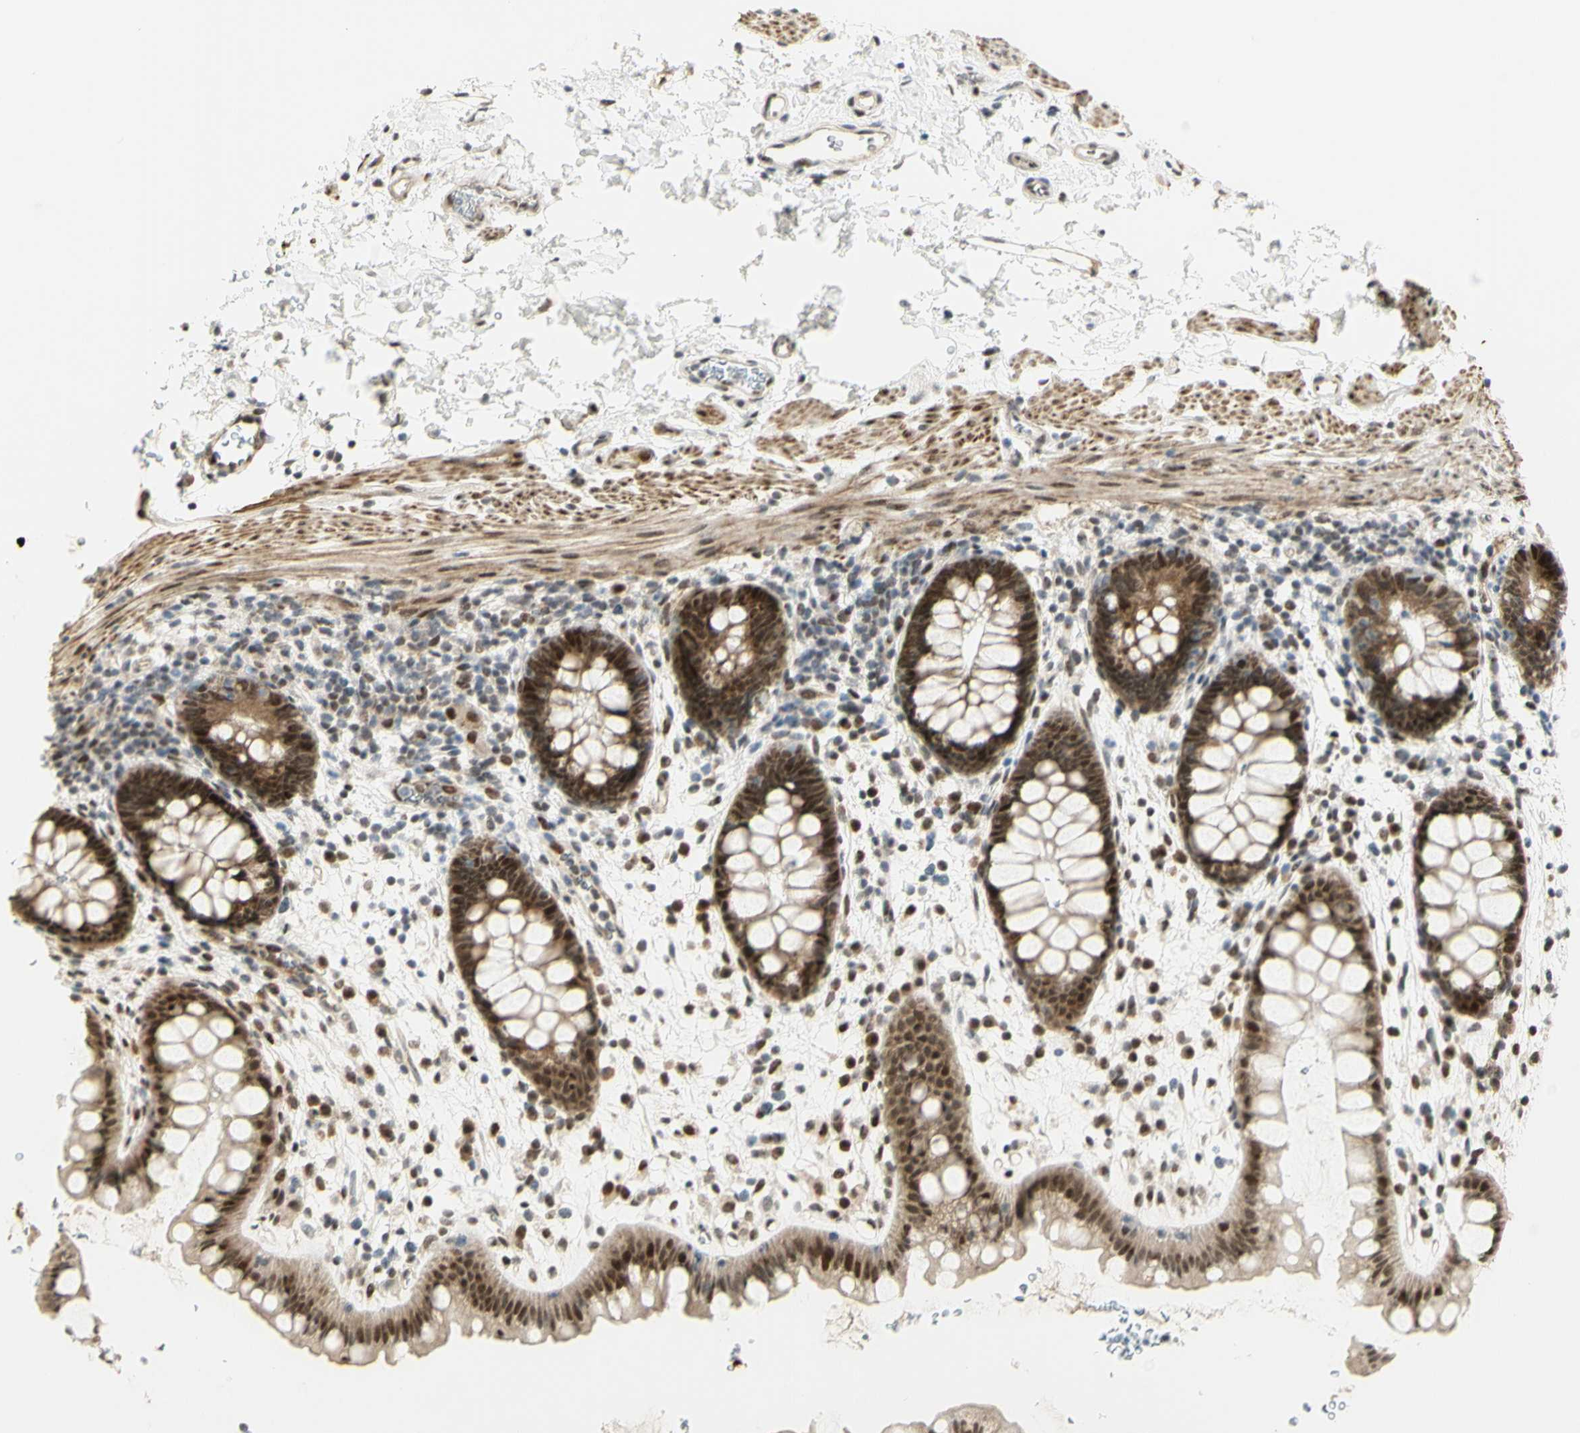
{"staining": {"intensity": "moderate", "quantity": ">75%", "location": "cytoplasmic/membranous,nuclear"}, "tissue": "rectum", "cell_type": "Glandular cells", "image_type": "normal", "snomed": [{"axis": "morphology", "description": "Normal tissue, NOS"}, {"axis": "topography", "description": "Rectum"}], "caption": "Glandular cells display medium levels of moderate cytoplasmic/membranous,nuclear positivity in approximately >75% of cells in benign rectum.", "gene": "DDX1", "patient": {"sex": "female", "age": 24}}